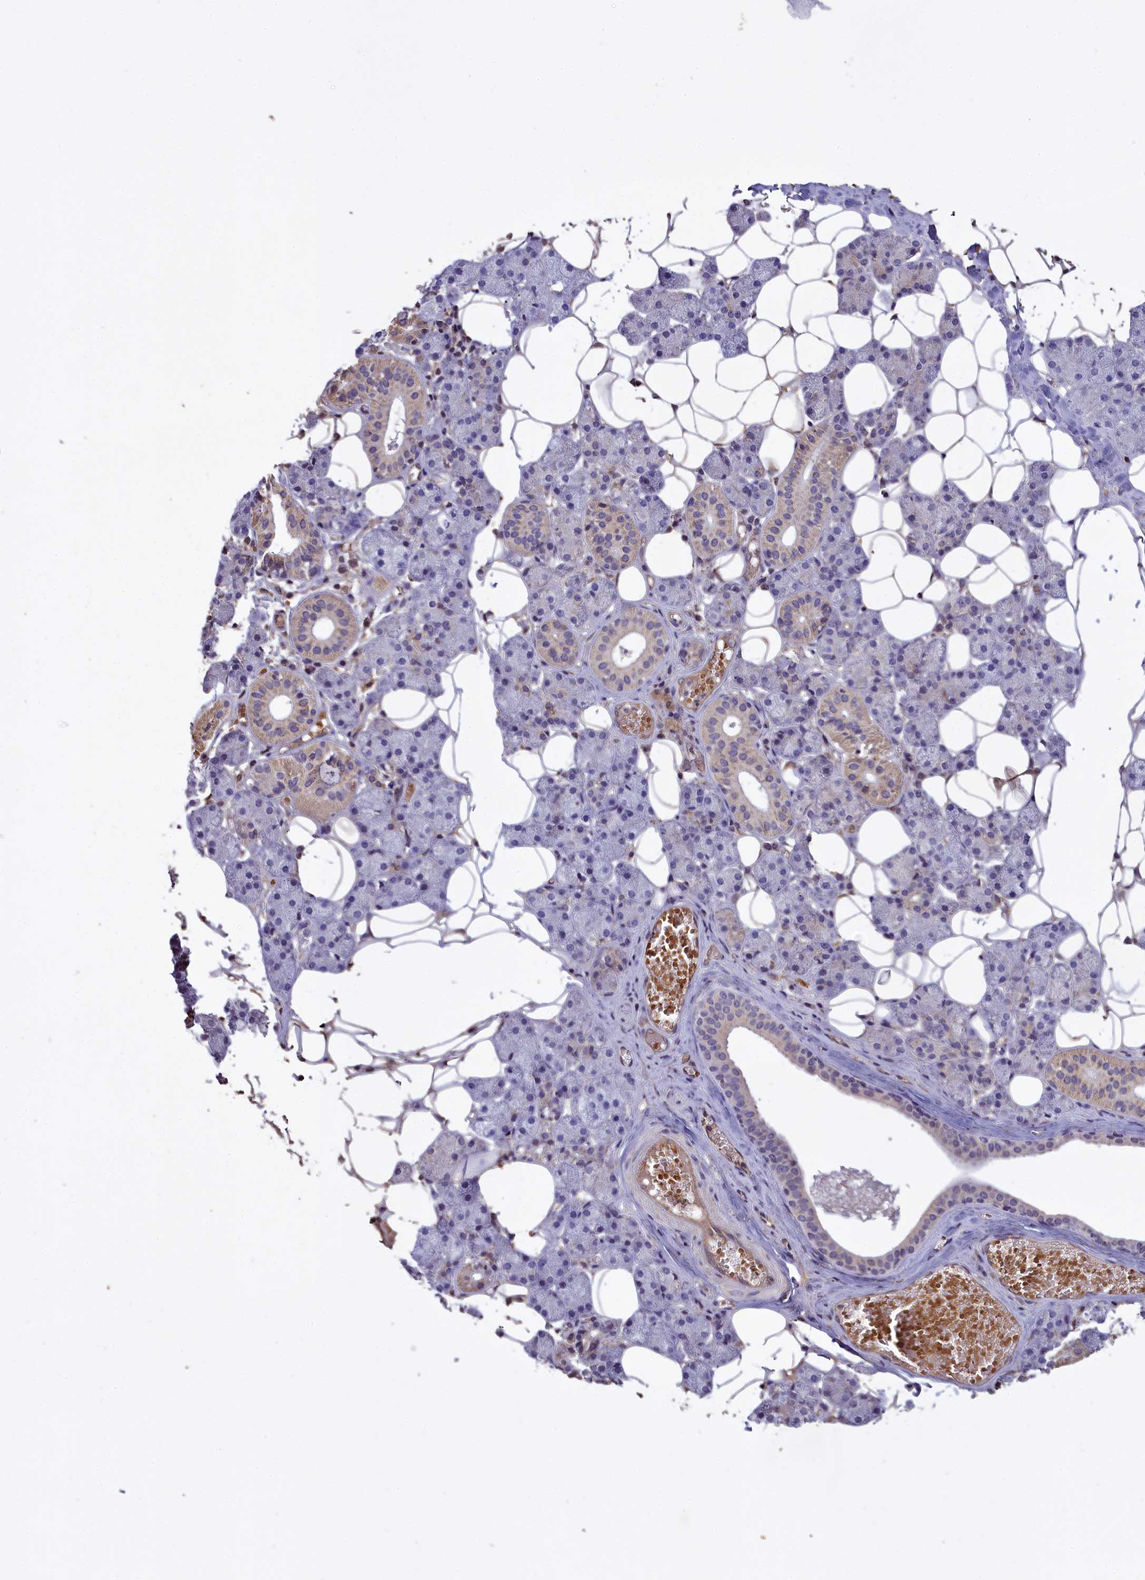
{"staining": {"intensity": "weak", "quantity": "<25%", "location": "cytoplasmic/membranous"}, "tissue": "salivary gland", "cell_type": "Glandular cells", "image_type": "normal", "snomed": [{"axis": "morphology", "description": "Normal tissue, NOS"}, {"axis": "topography", "description": "Salivary gland"}], "caption": "The histopathology image exhibits no staining of glandular cells in normal salivary gland.", "gene": "CLRN2", "patient": {"sex": "female", "age": 33}}